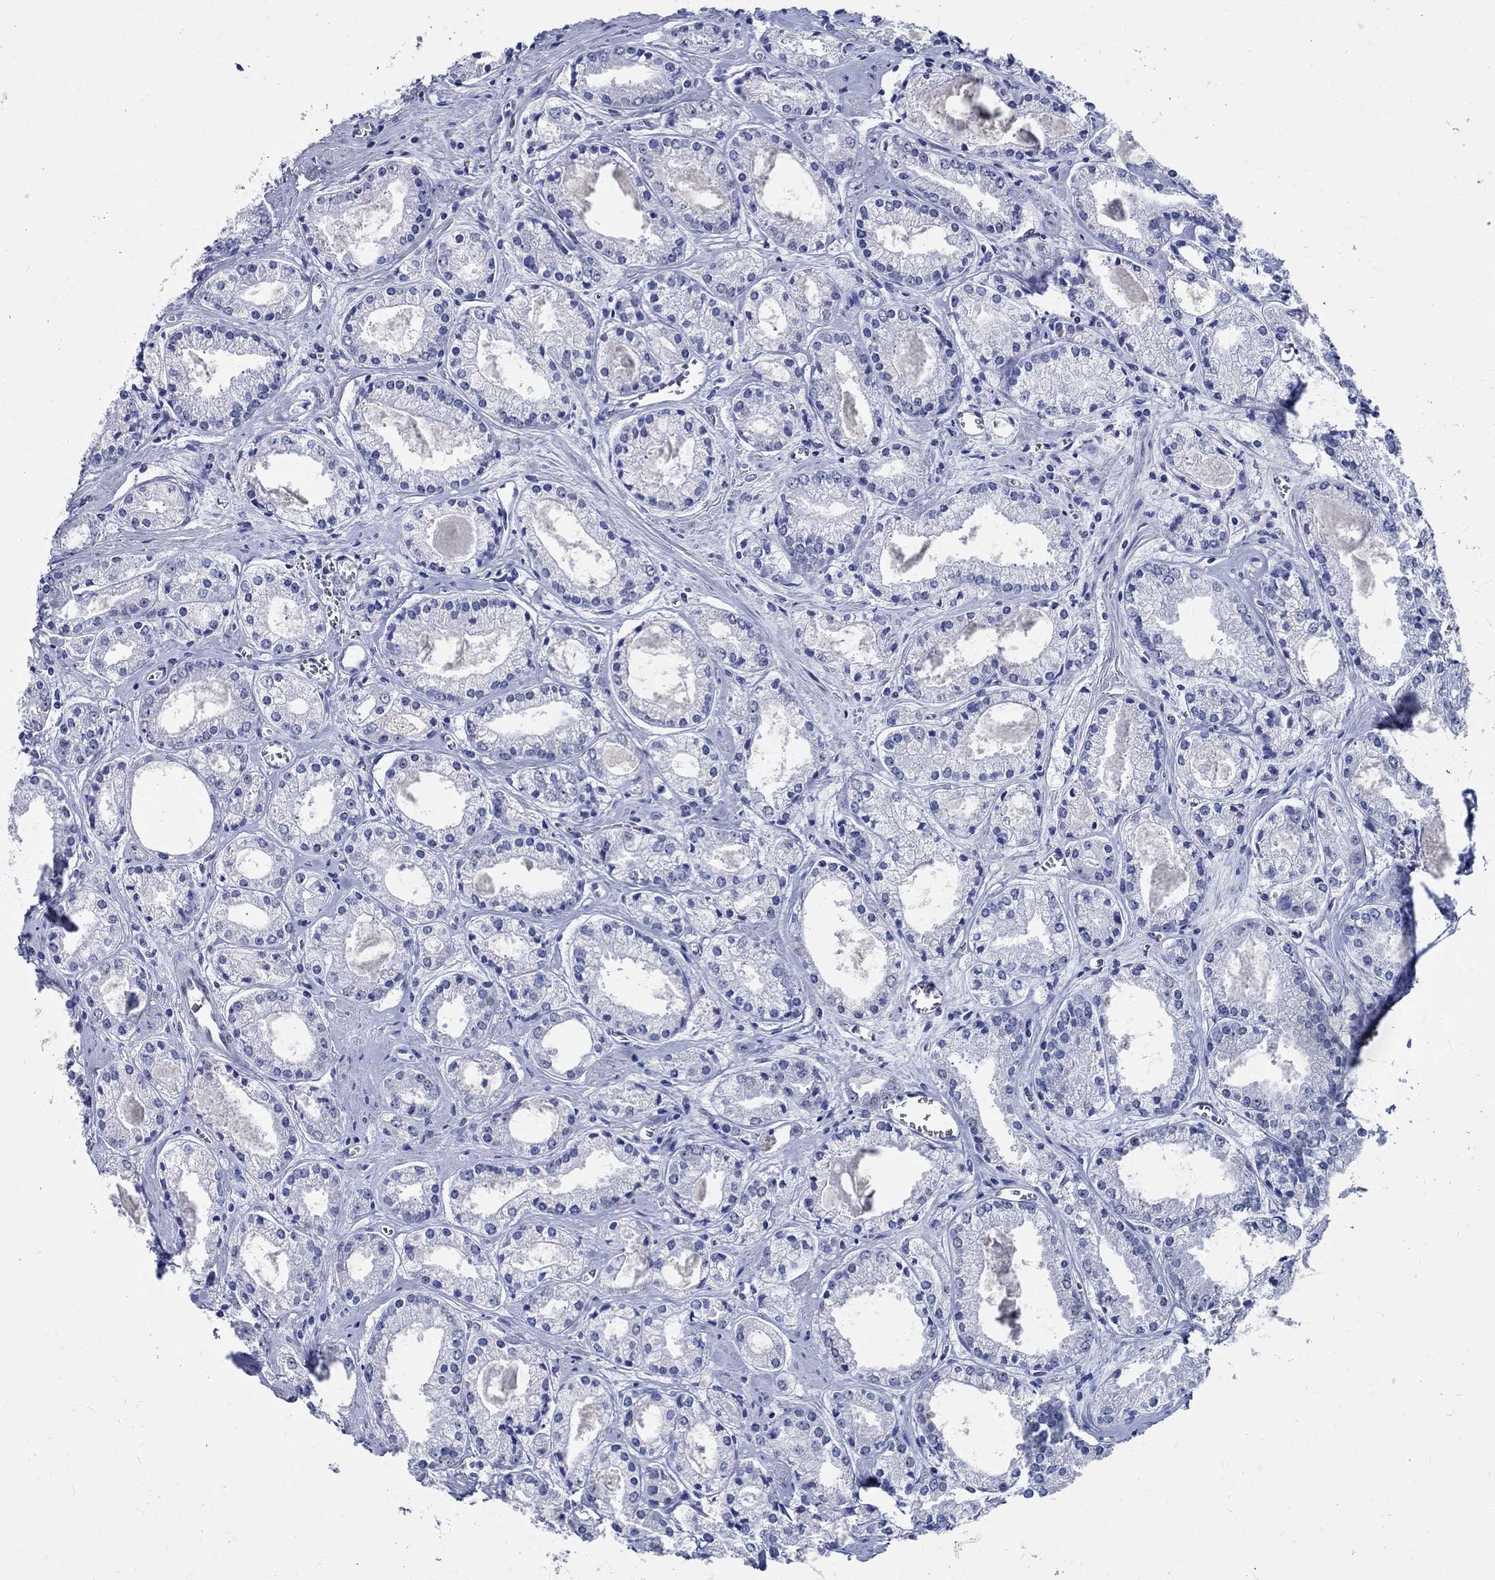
{"staining": {"intensity": "negative", "quantity": "none", "location": "none"}, "tissue": "prostate cancer", "cell_type": "Tumor cells", "image_type": "cancer", "snomed": [{"axis": "morphology", "description": "Adenocarcinoma, NOS"}, {"axis": "topography", "description": "Prostate"}], "caption": "Adenocarcinoma (prostate) stained for a protein using immunohistochemistry shows no staining tumor cells.", "gene": "TSPAN16", "patient": {"sex": "male", "age": 72}}